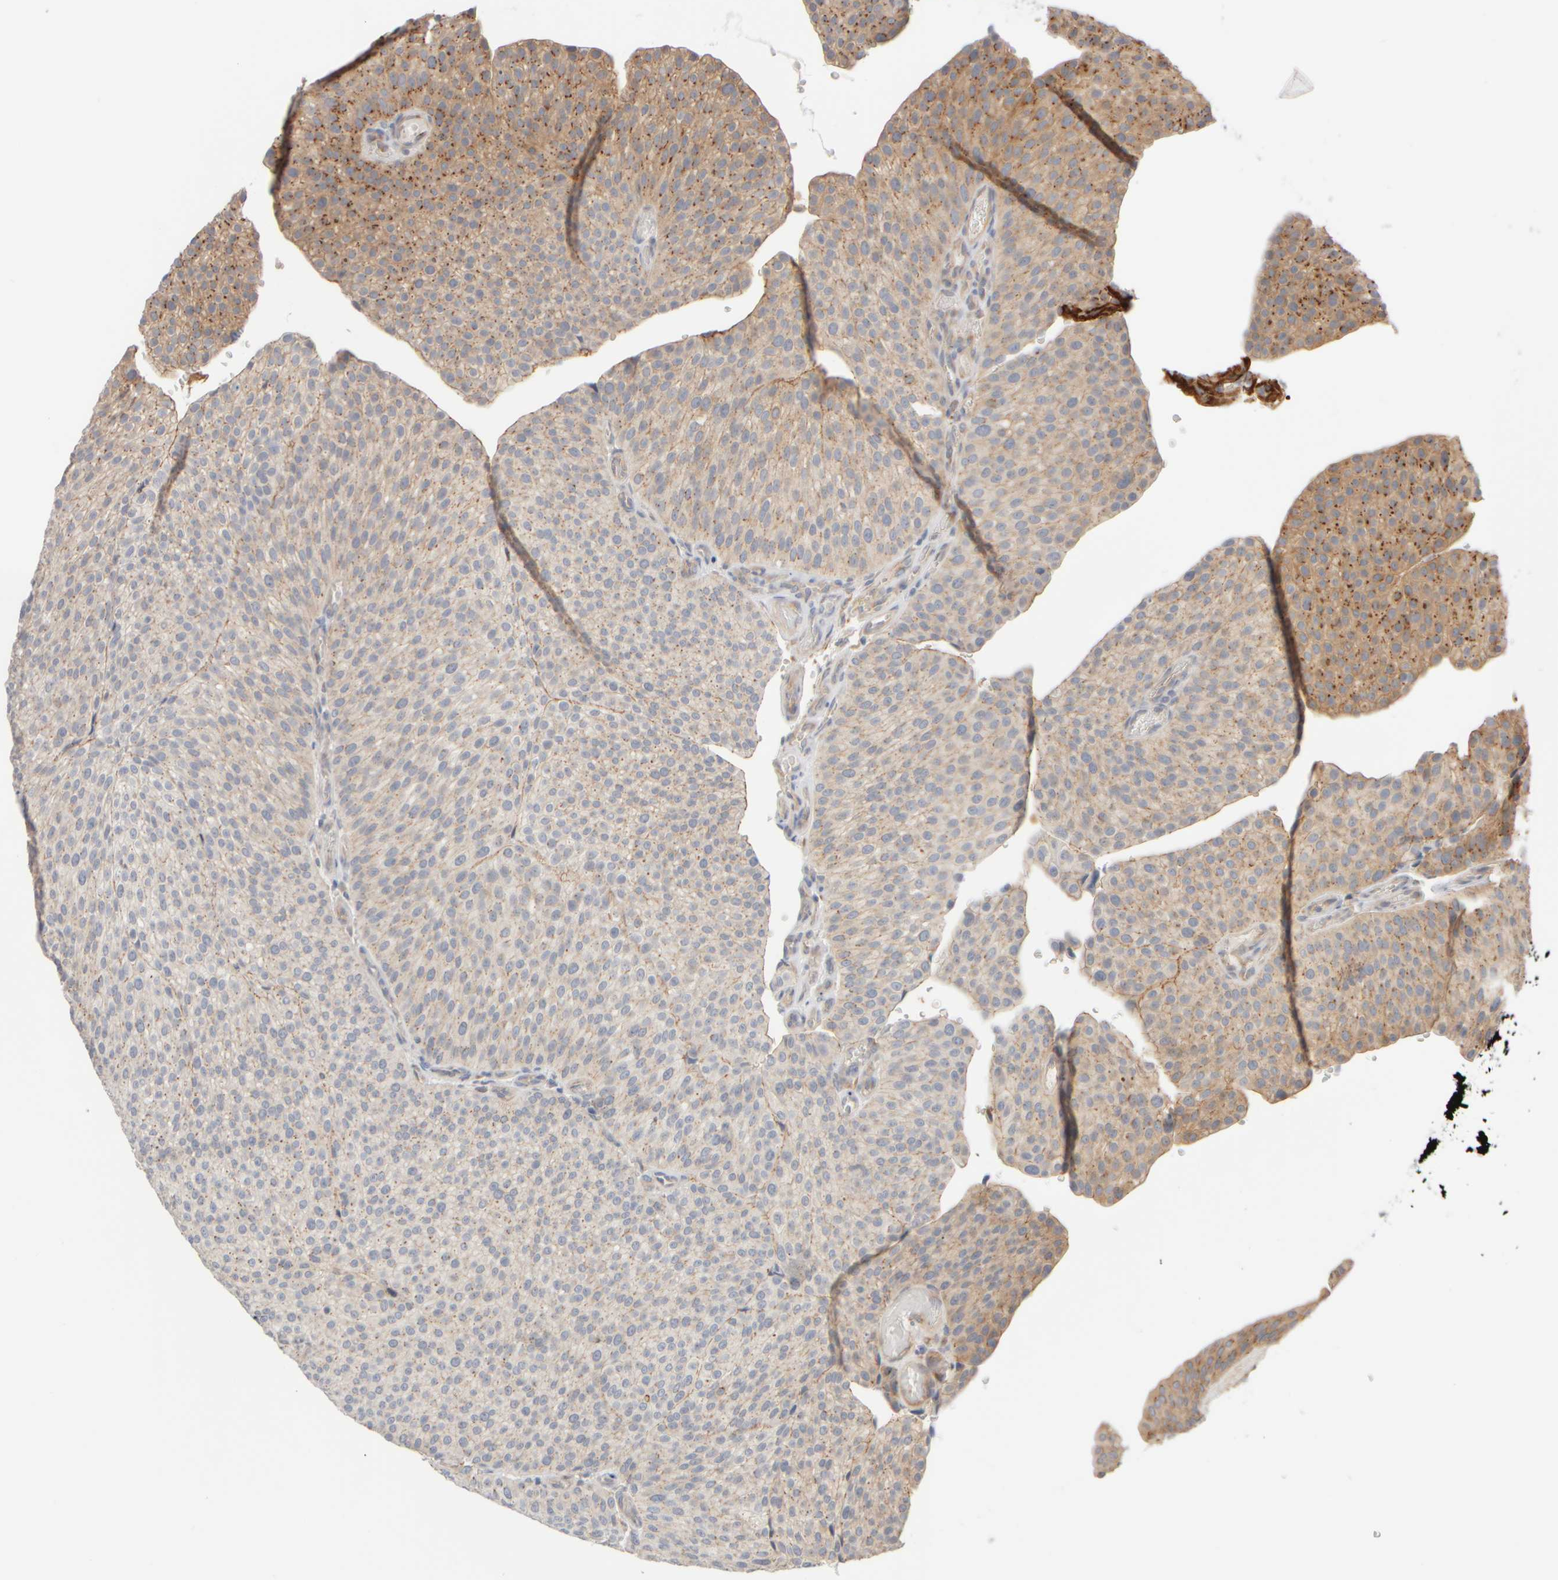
{"staining": {"intensity": "moderate", "quantity": "<25%", "location": "cytoplasmic/membranous"}, "tissue": "urothelial cancer", "cell_type": "Tumor cells", "image_type": "cancer", "snomed": [{"axis": "morphology", "description": "Normal tissue, NOS"}, {"axis": "morphology", "description": "Urothelial carcinoma, Low grade"}, {"axis": "topography", "description": "Smooth muscle"}, {"axis": "topography", "description": "Urinary bladder"}], "caption": "Immunohistochemical staining of urothelial carcinoma (low-grade) demonstrates moderate cytoplasmic/membranous protein expression in about <25% of tumor cells. The staining is performed using DAB (3,3'-diaminobenzidine) brown chromogen to label protein expression. The nuclei are counter-stained blue using hematoxylin.", "gene": "GOPC", "patient": {"sex": "male", "age": 60}}